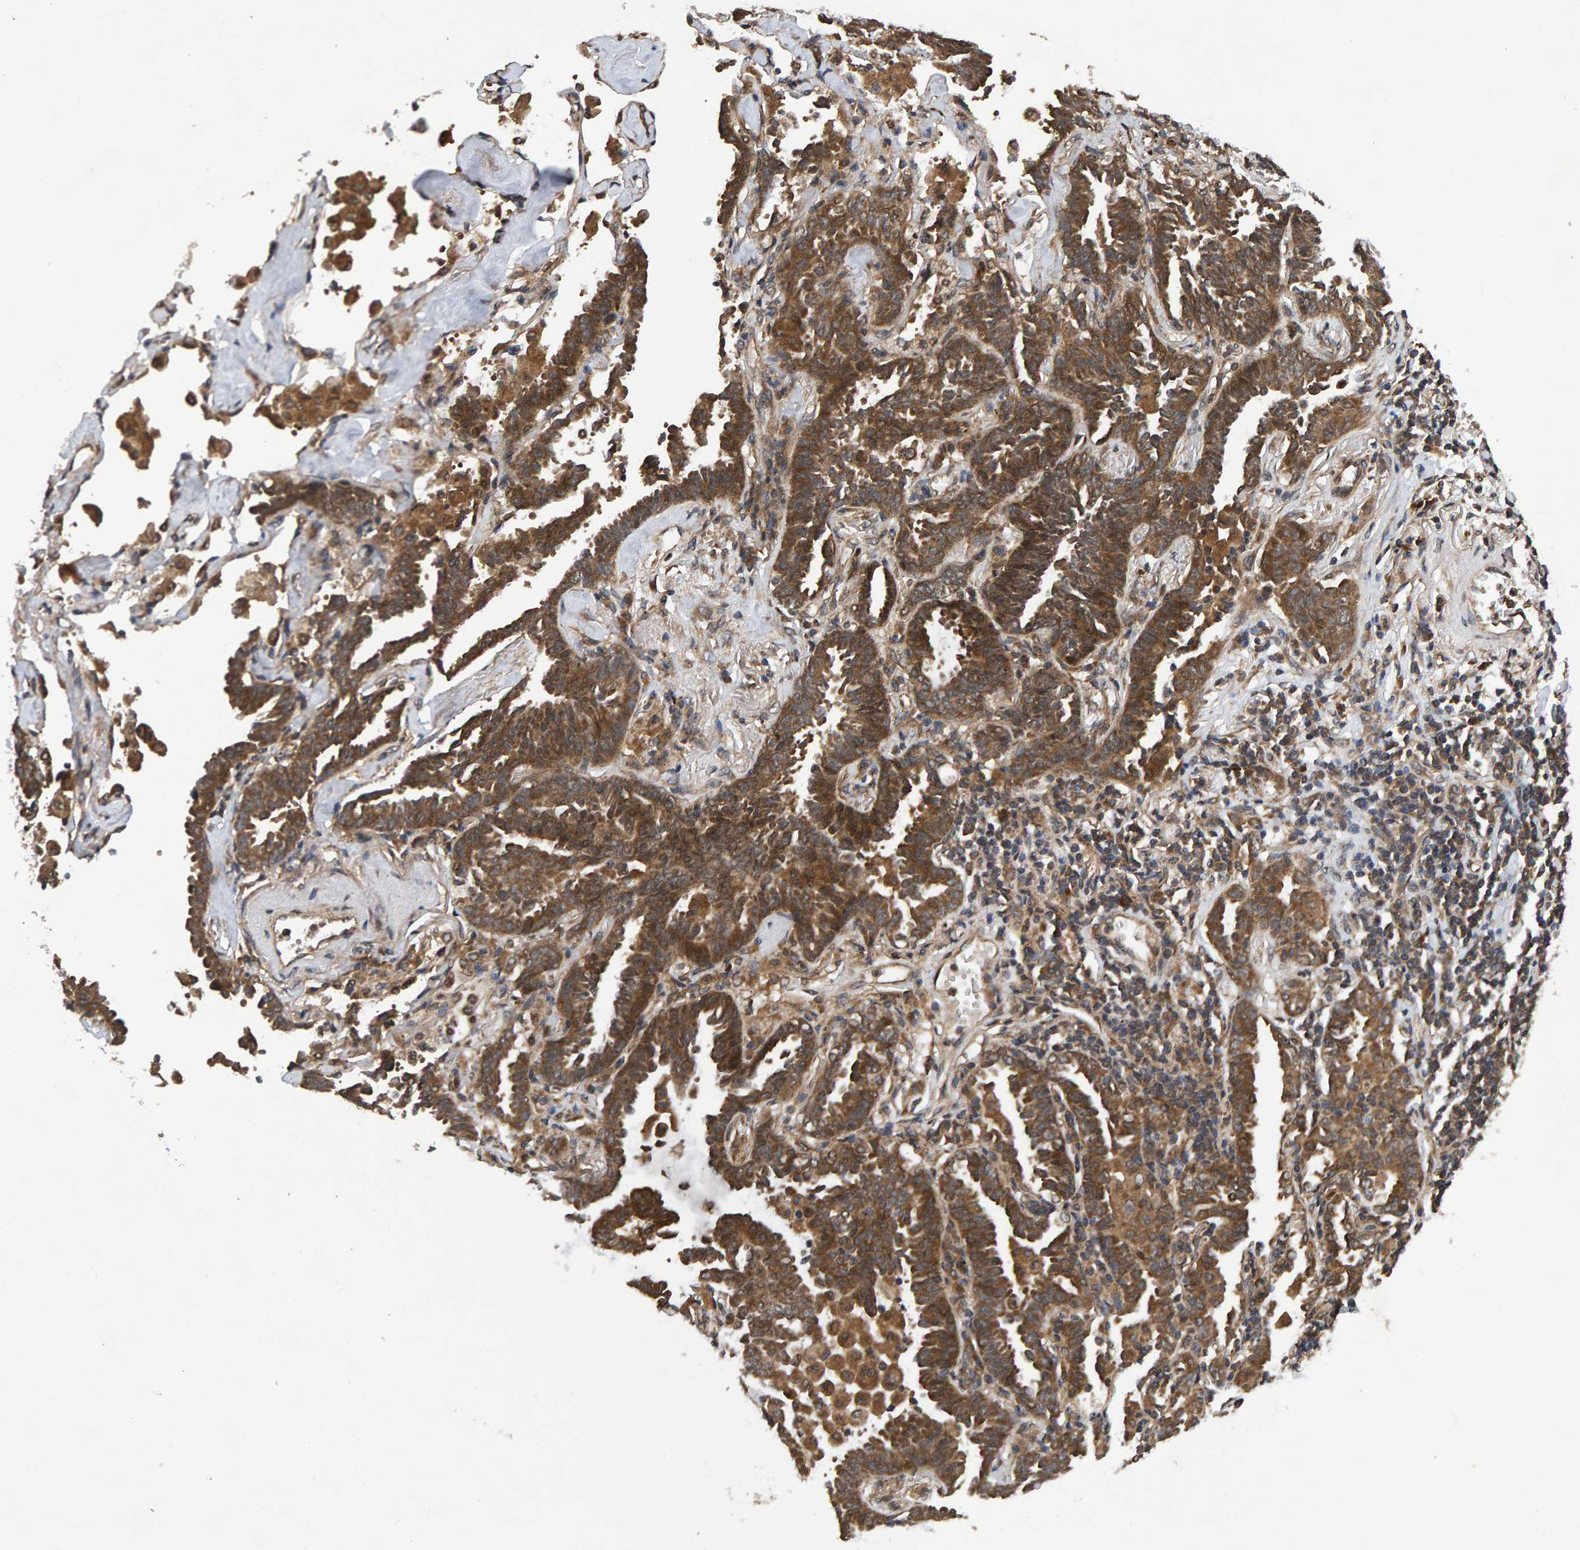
{"staining": {"intensity": "moderate", "quantity": ">75%", "location": "cytoplasmic/membranous"}, "tissue": "lung cancer", "cell_type": "Tumor cells", "image_type": "cancer", "snomed": [{"axis": "morphology", "description": "Adenocarcinoma, NOS"}, {"axis": "topography", "description": "Lung"}], "caption": "This is an image of immunohistochemistry staining of adenocarcinoma (lung), which shows moderate staining in the cytoplasmic/membranous of tumor cells.", "gene": "GAB2", "patient": {"sex": "female", "age": 64}}